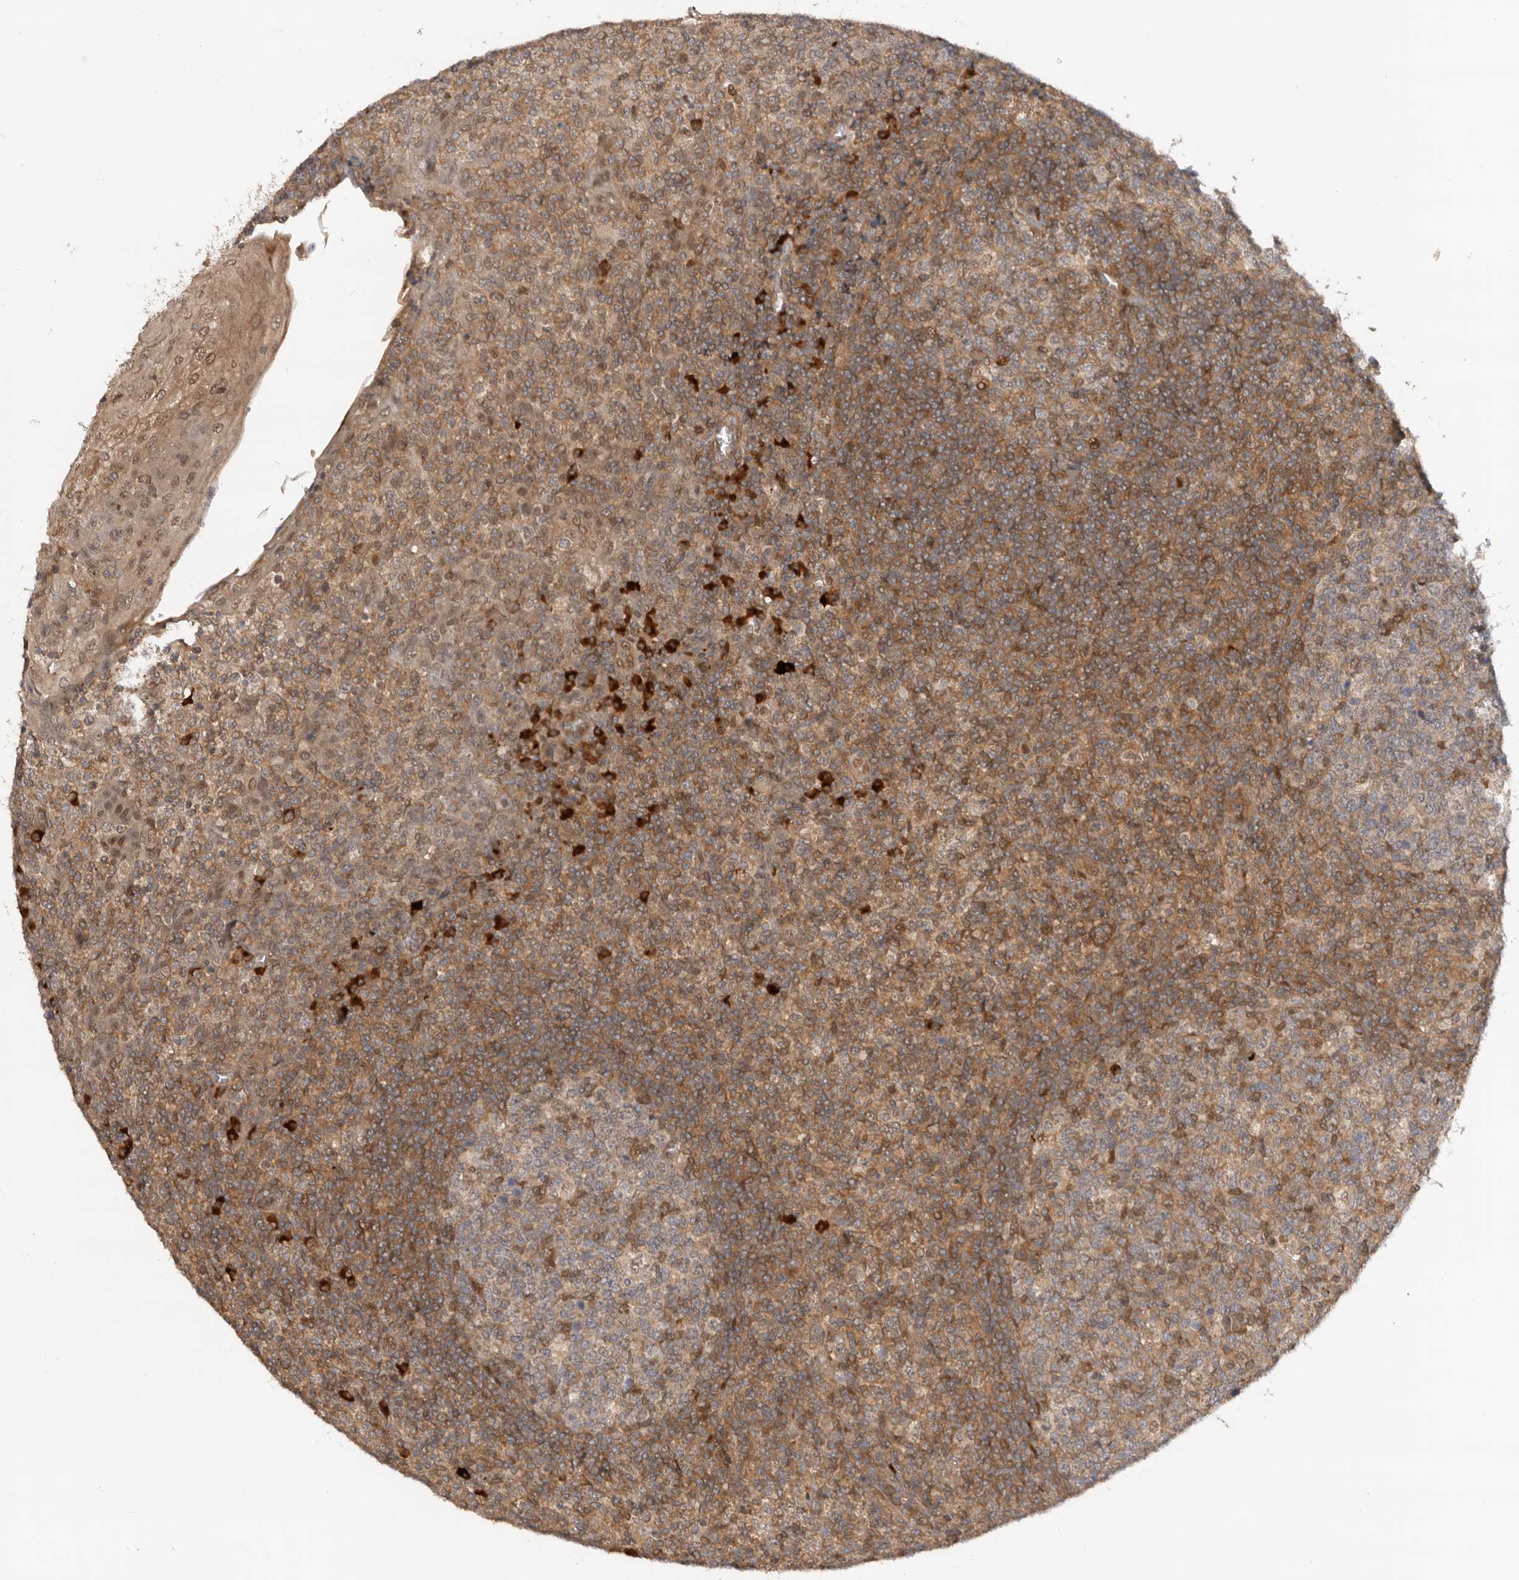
{"staining": {"intensity": "moderate", "quantity": "25%-75%", "location": "cytoplasmic/membranous"}, "tissue": "tonsil", "cell_type": "Germinal center cells", "image_type": "normal", "snomed": [{"axis": "morphology", "description": "Normal tissue, NOS"}, {"axis": "topography", "description": "Tonsil"}], "caption": "IHC of benign human tonsil reveals medium levels of moderate cytoplasmic/membranous expression in about 25%-75% of germinal center cells. (Stains: DAB in brown, nuclei in blue, Microscopy: brightfield microscopy at high magnification).", "gene": "DCAF8", "patient": {"sex": "female", "age": 19}}